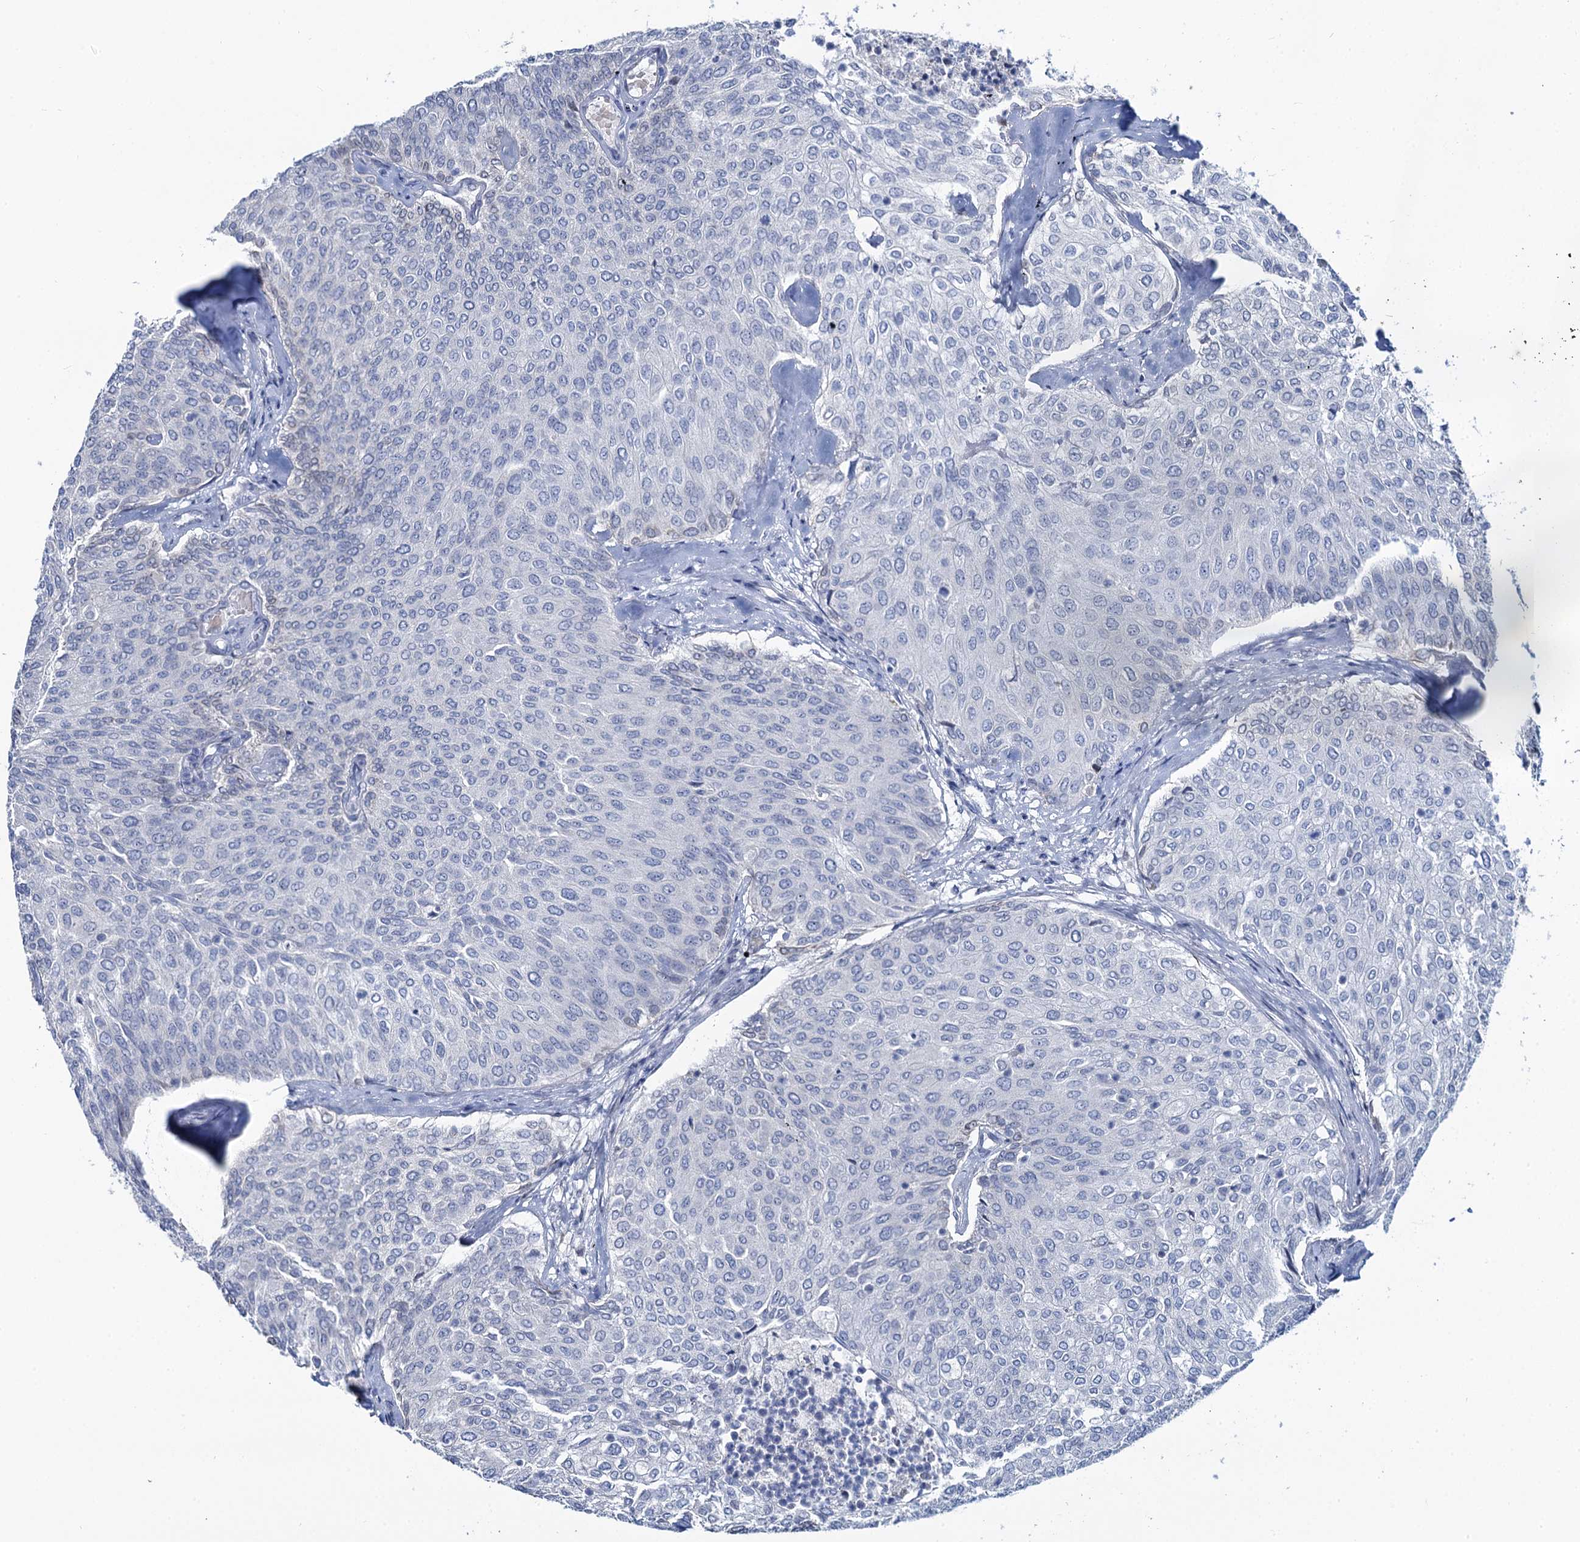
{"staining": {"intensity": "negative", "quantity": "none", "location": "none"}, "tissue": "urothelial cancer", "cell_type": "Tumor cells", "image_type": "cancer", "snomed": [{"axis": "morphology", "description": "Urothelial carcinoma, Low grade"}, {"axis": "topography", "description": "Urinary bladder"}], "caption": "High magnification brightfield microscopy of urothelial cancer stained with DAB (3,3'-diaminobenzidine) (brown) and counterstained with hematoxylin (blue): tumor cells show no significant expression. The staining is performed using DAB brown chromogen with nuclei counter-stained in using hematoxylin.", "gene": "TOX3", "patient": {"sex": "female", "age": 79}}